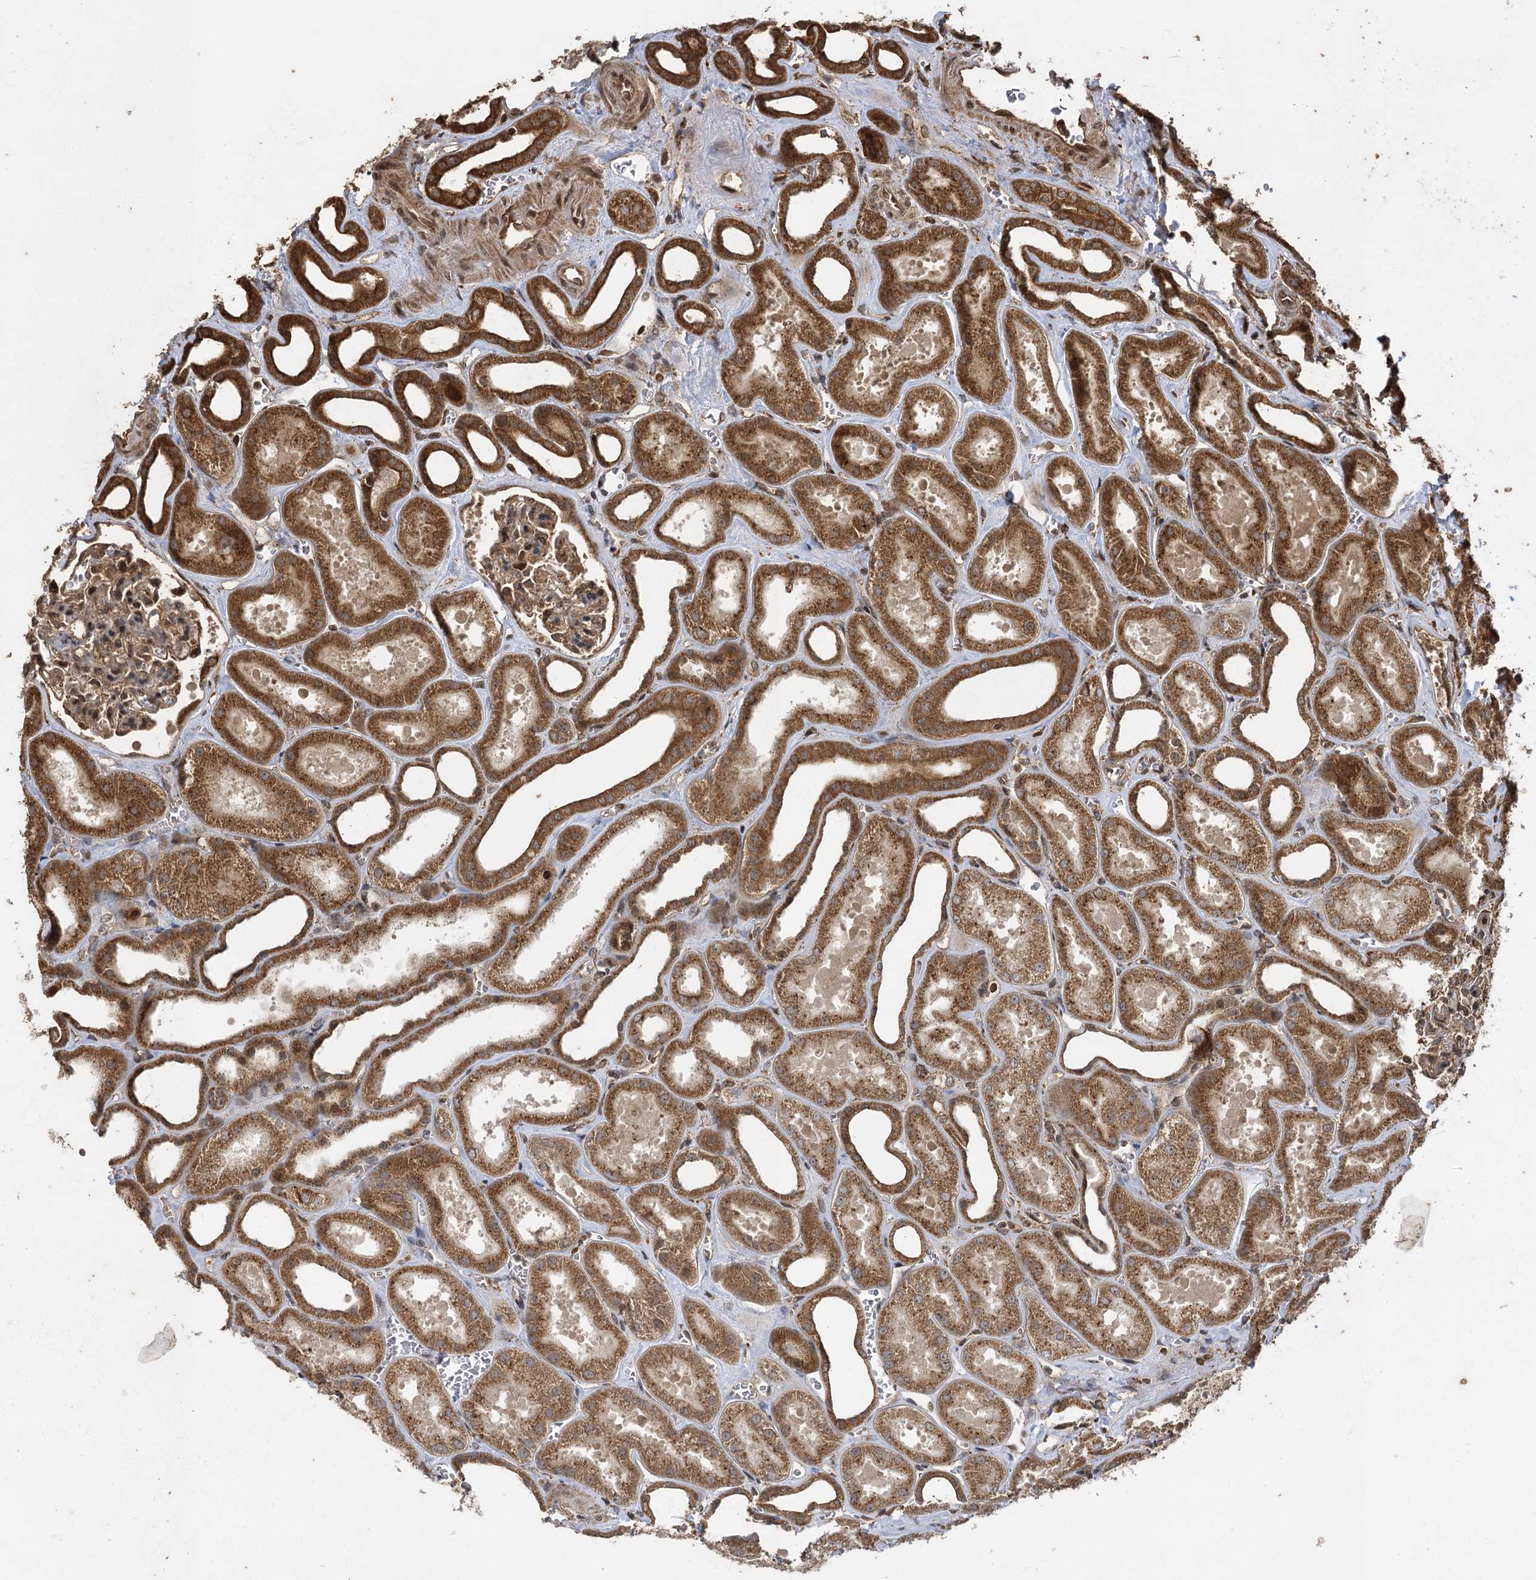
{"staining": {"intensity": "moderate", "quantity": "25%-75%", "location": "cytoplasmic/membranous,nuclear"}, "tissue": "kidney", "cell_type": "Cells in glomeruli", "image_type": "normal", "snomed": [{"axis": "morphology", "description": "Normal tissue, NOS"}, {"axis": "morphology", "description": "Adenocarcinoma, NOS"}, {"axis": "topography", "description": "Kidney"}], "caption": "IHC photomicrograph of benign human kidney stained for a protein (brown), which demonstrates medium levels of moderate cytoplasmic/membranous,nuclear positivity in approximately 25%-75% of cells in glomeruli.", "gene": "IL11RA", "patient": {"sex": "female", "age": 68}}